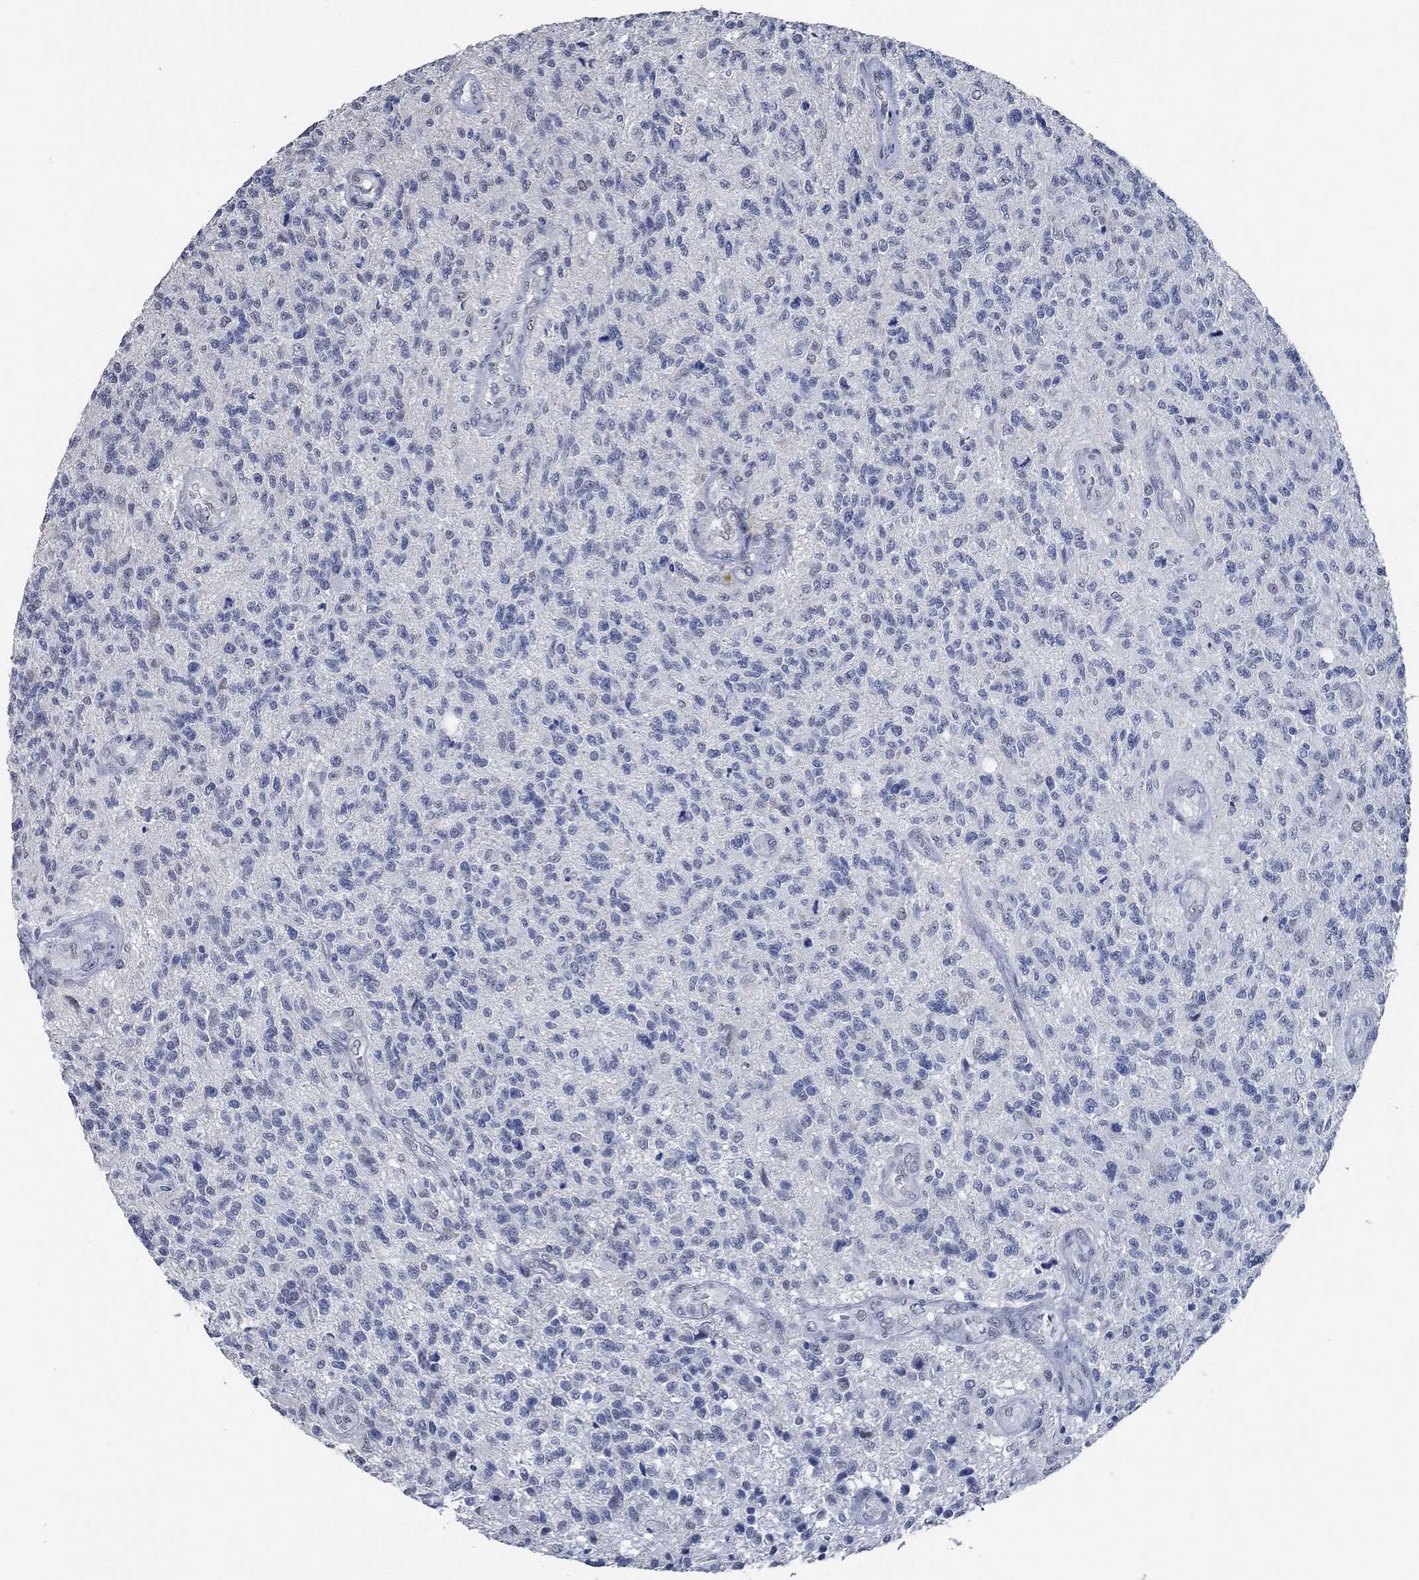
{"staining": {"intensity": "negative", "quantity": "none", "location": "none"}, "tissue": "glioma", "cell_type": "Tumor cells", "image_type": "cancer", "snomed": [{"axis": "morphology", "description": "Glioma, malignant, High grade"}, {"axis": "topography", "description": "Brain"}], "caption": "Immunohistochemistry (IHC) histopathology image of neoplastic tissue: human glioma stained with DAB (3,3'-diaminobenzidine) exhibits no significant protein staining in tumor cells.", "gene": "OBSCN", "patient": {"sex": "male", "age": 56}}